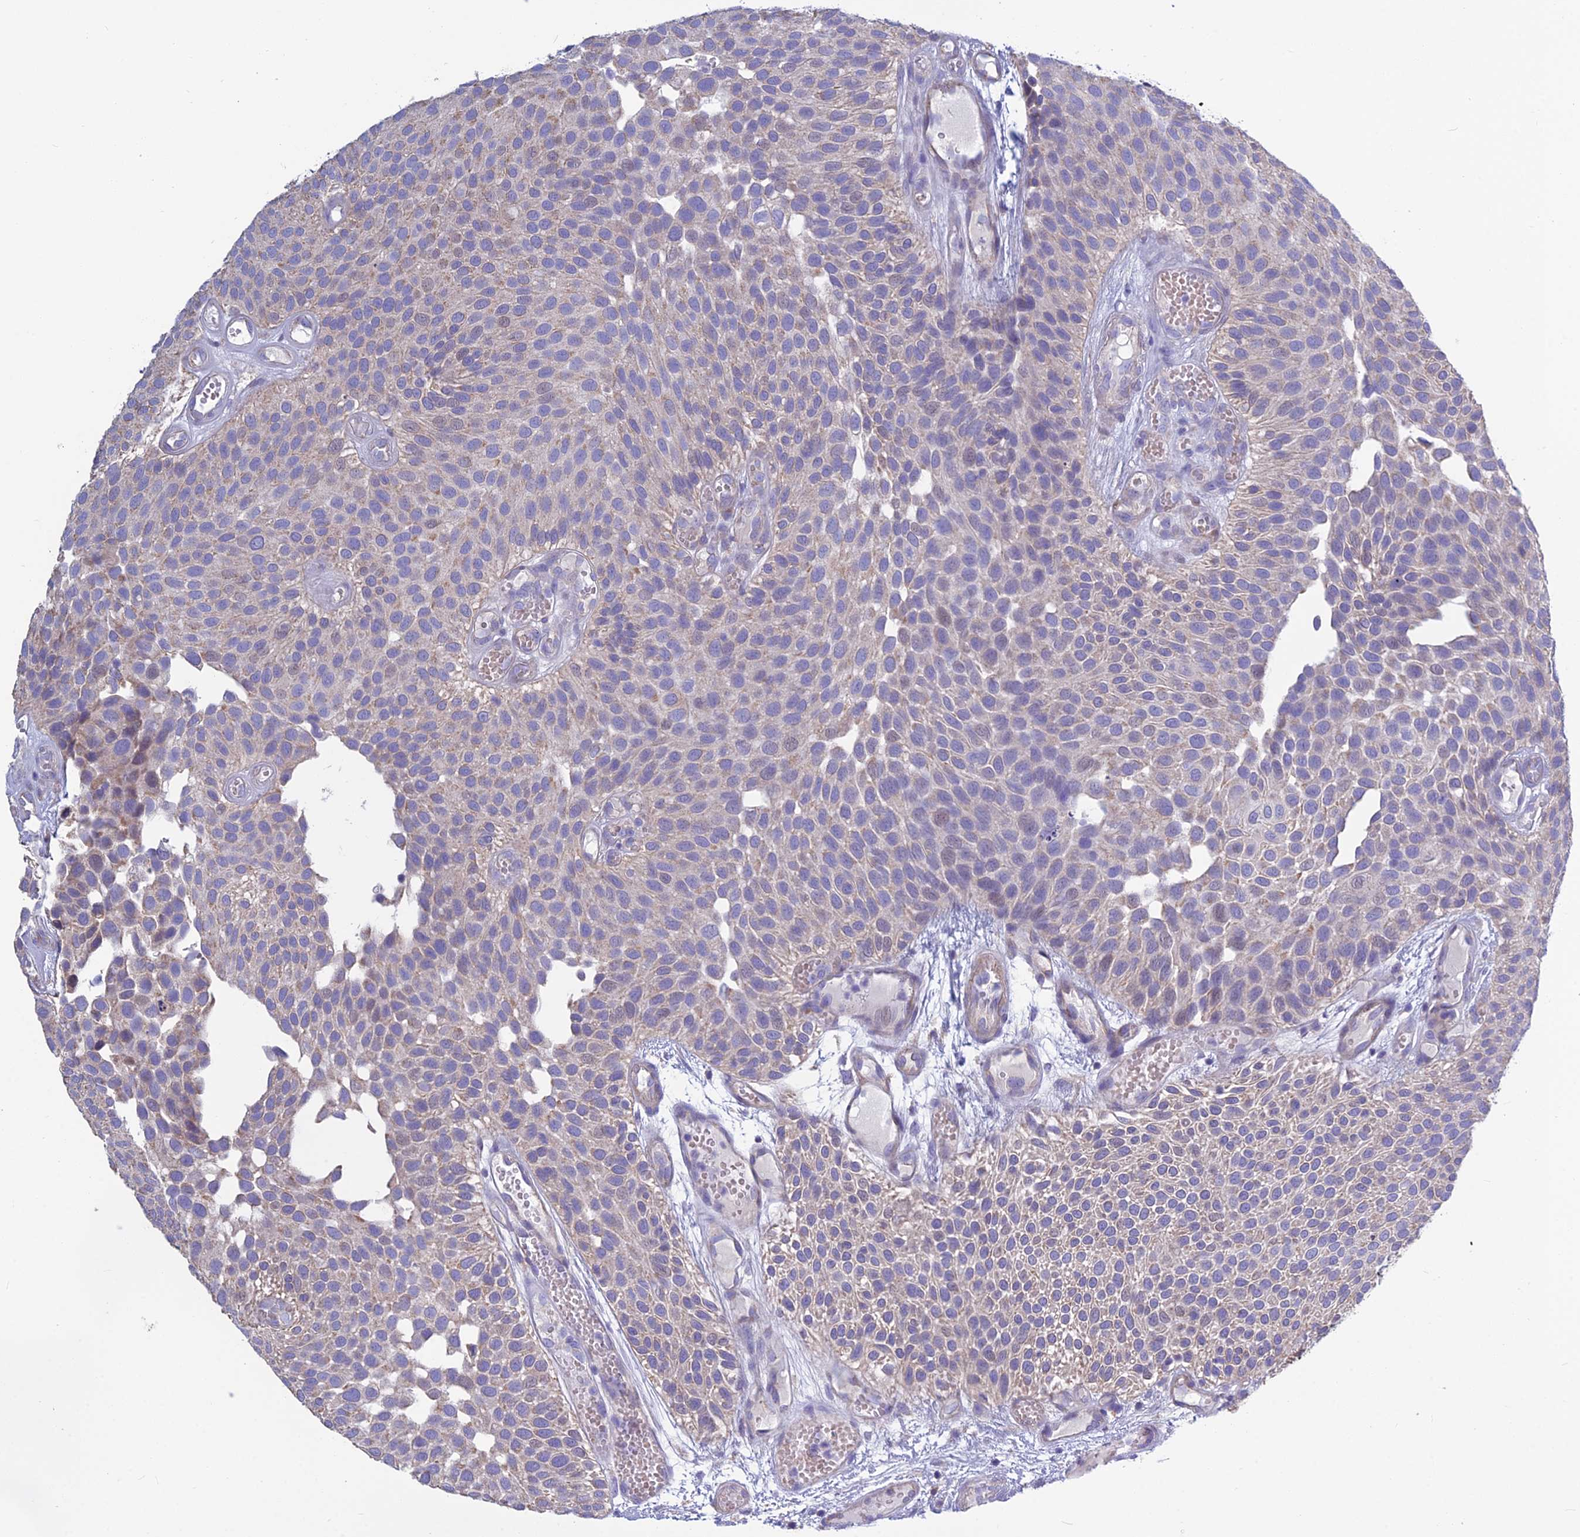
{"staining": {"intensity": "weak", "quantity": "<25%", "location": "cytoplasmic/membranous"}, "tissue": "urothelial cancer", "cell_type": "Tumor cells", "image_type": "cancer", "snomed": [{"axis": "morphology", "description": "Urothelial carcinoma, Low grade"}, {"axis": "topography", "description": "Urinary bladder"}], "caption": "IHC histopathology image of neoplastic tissue: urothelial carcinoma (low-grade) stained with DAB displays no significant protein expression in tumor cells. Nuclei are stained in blue.", "gene": "BHMT2", "patient": {"sex": "male", "age": 89}}